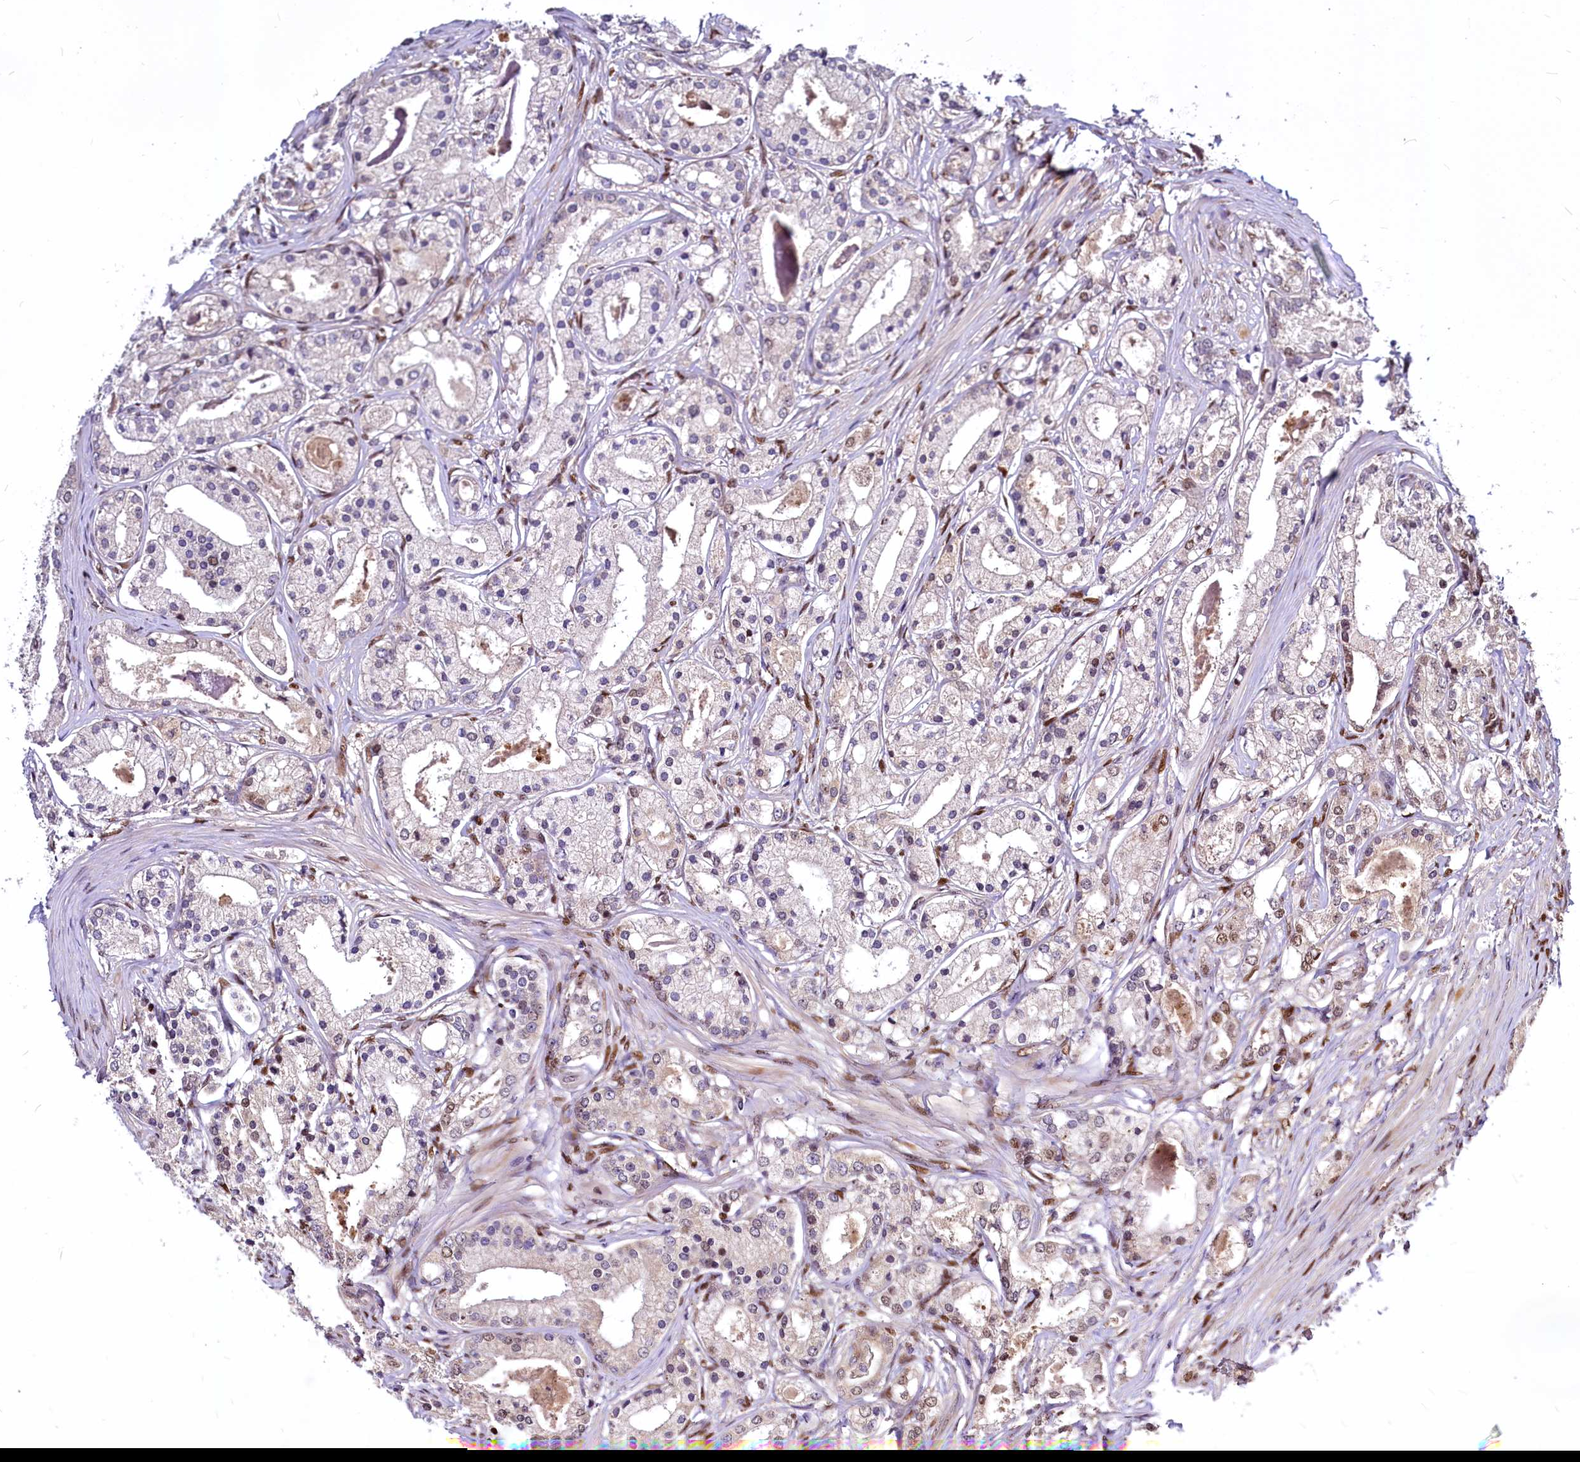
{"staining": {"intensity": "weak", "quantity": "<25%", "location": "nuclear"}, "tissue": "prostate cancer", "cell_type": "Tumor cells", "image_type": "cancer", "snomed": [{"axis": "morphology", "description": "Adenocarcinoma, High grade"}, {"axis": "topography", "description": "Prostate"}], "caption": "Tumor cells are negative for protein expression in human high-grade adenocarcinoma (prostate).", "gene": "MAML2", "patient": {"sex": "male", "age": 59}}